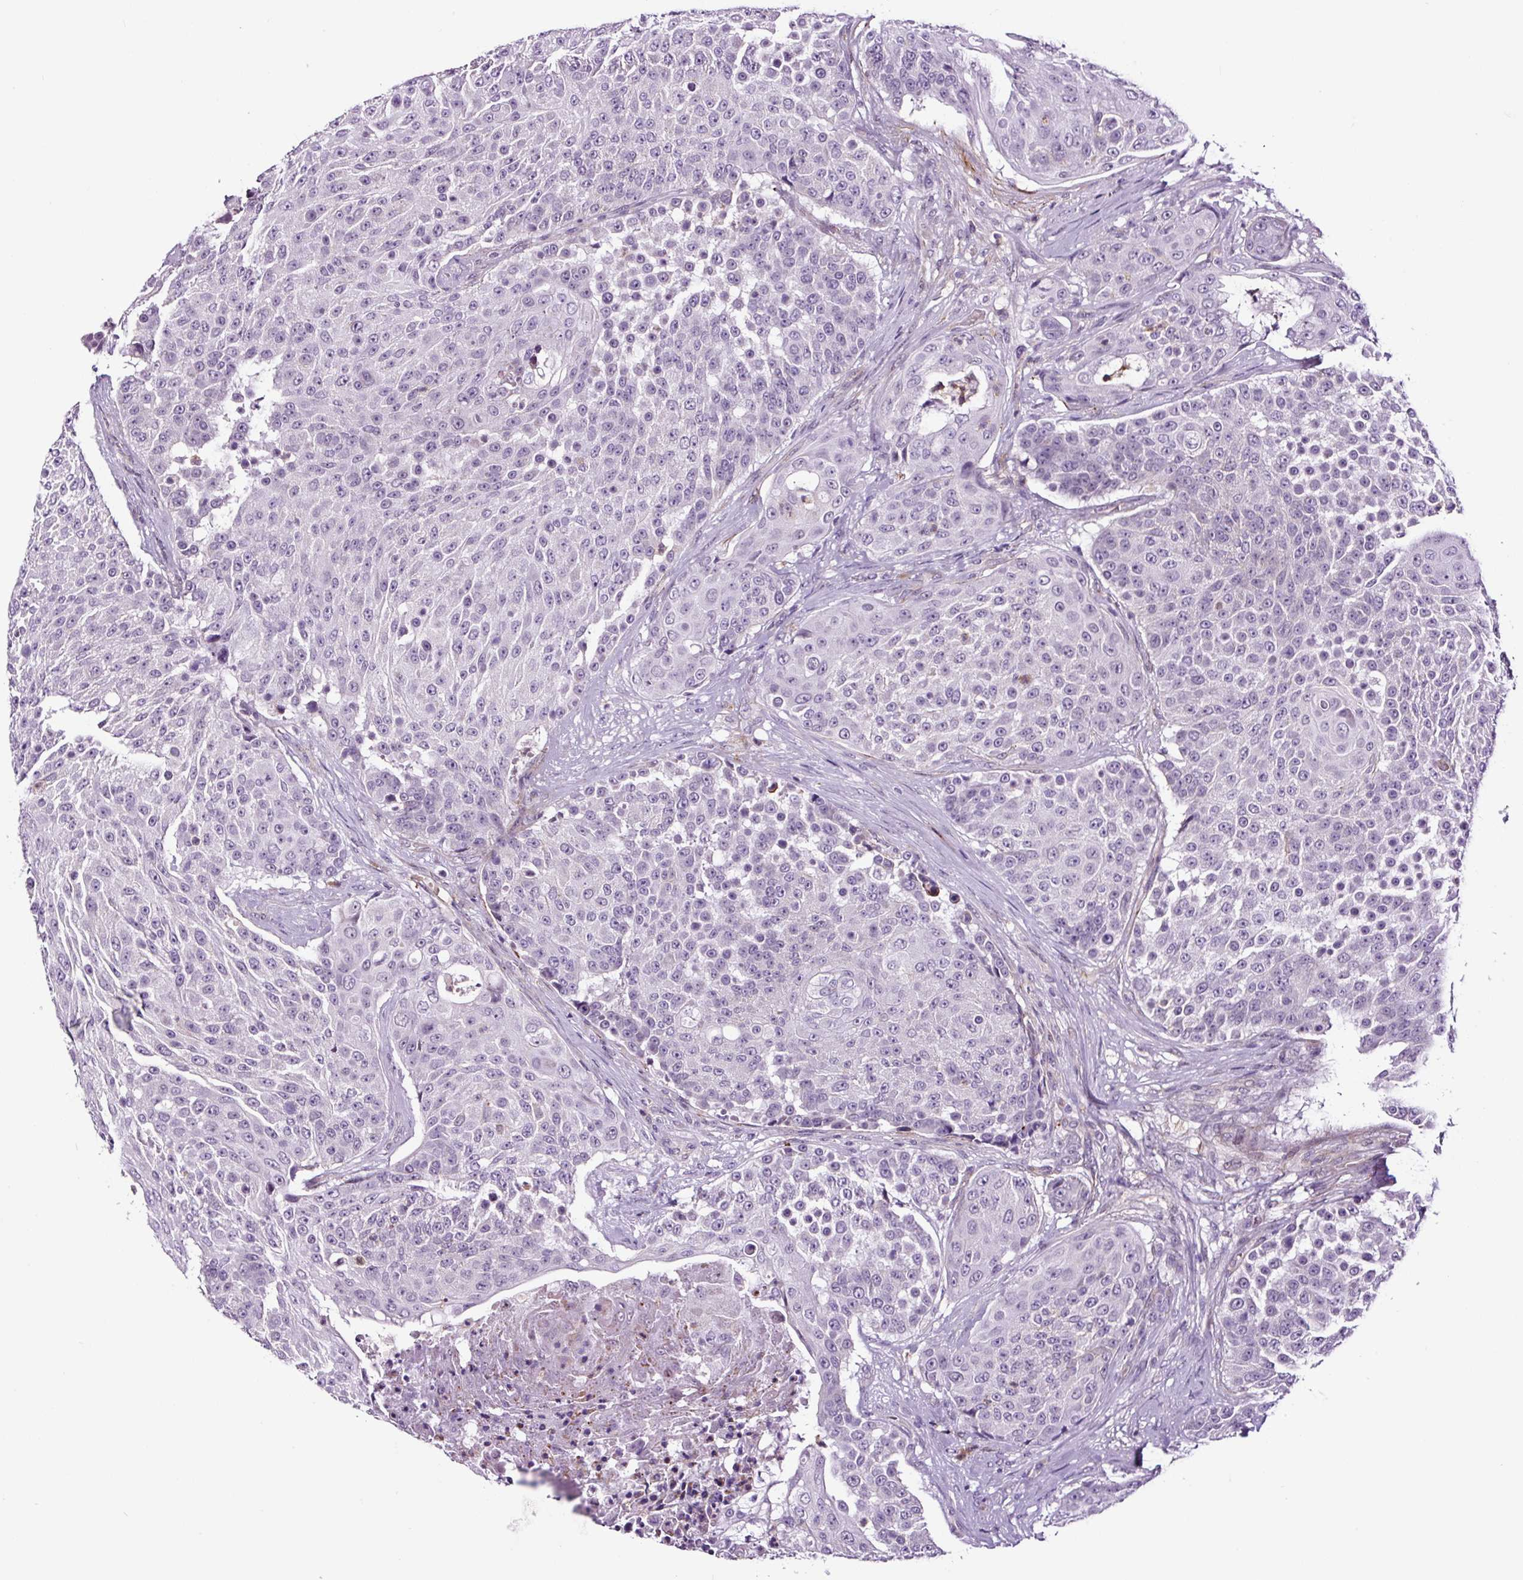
{"staining": {"intensity": "negative", "quantity": "none", "location": "none"}, "tissue": "urothelial cancer", "cell_type": "Tumor cells", "image_type": "cancer", "snomed": [{"axis": "morphology", "description": "Urothelial carcinoma, High grade"}, {"axis": "topography", "description": "Urinary bladder"}], "caption": "This is a image of immunohistochemistry staining of urothelial cancer, which shows no expression in tumor cells. The staining is performed using DAB brown chromogen with nuclei counter-stained in using hematoxylin.", "gene": "TAFA3", "patient": {"sex": "female", "age": 63}}